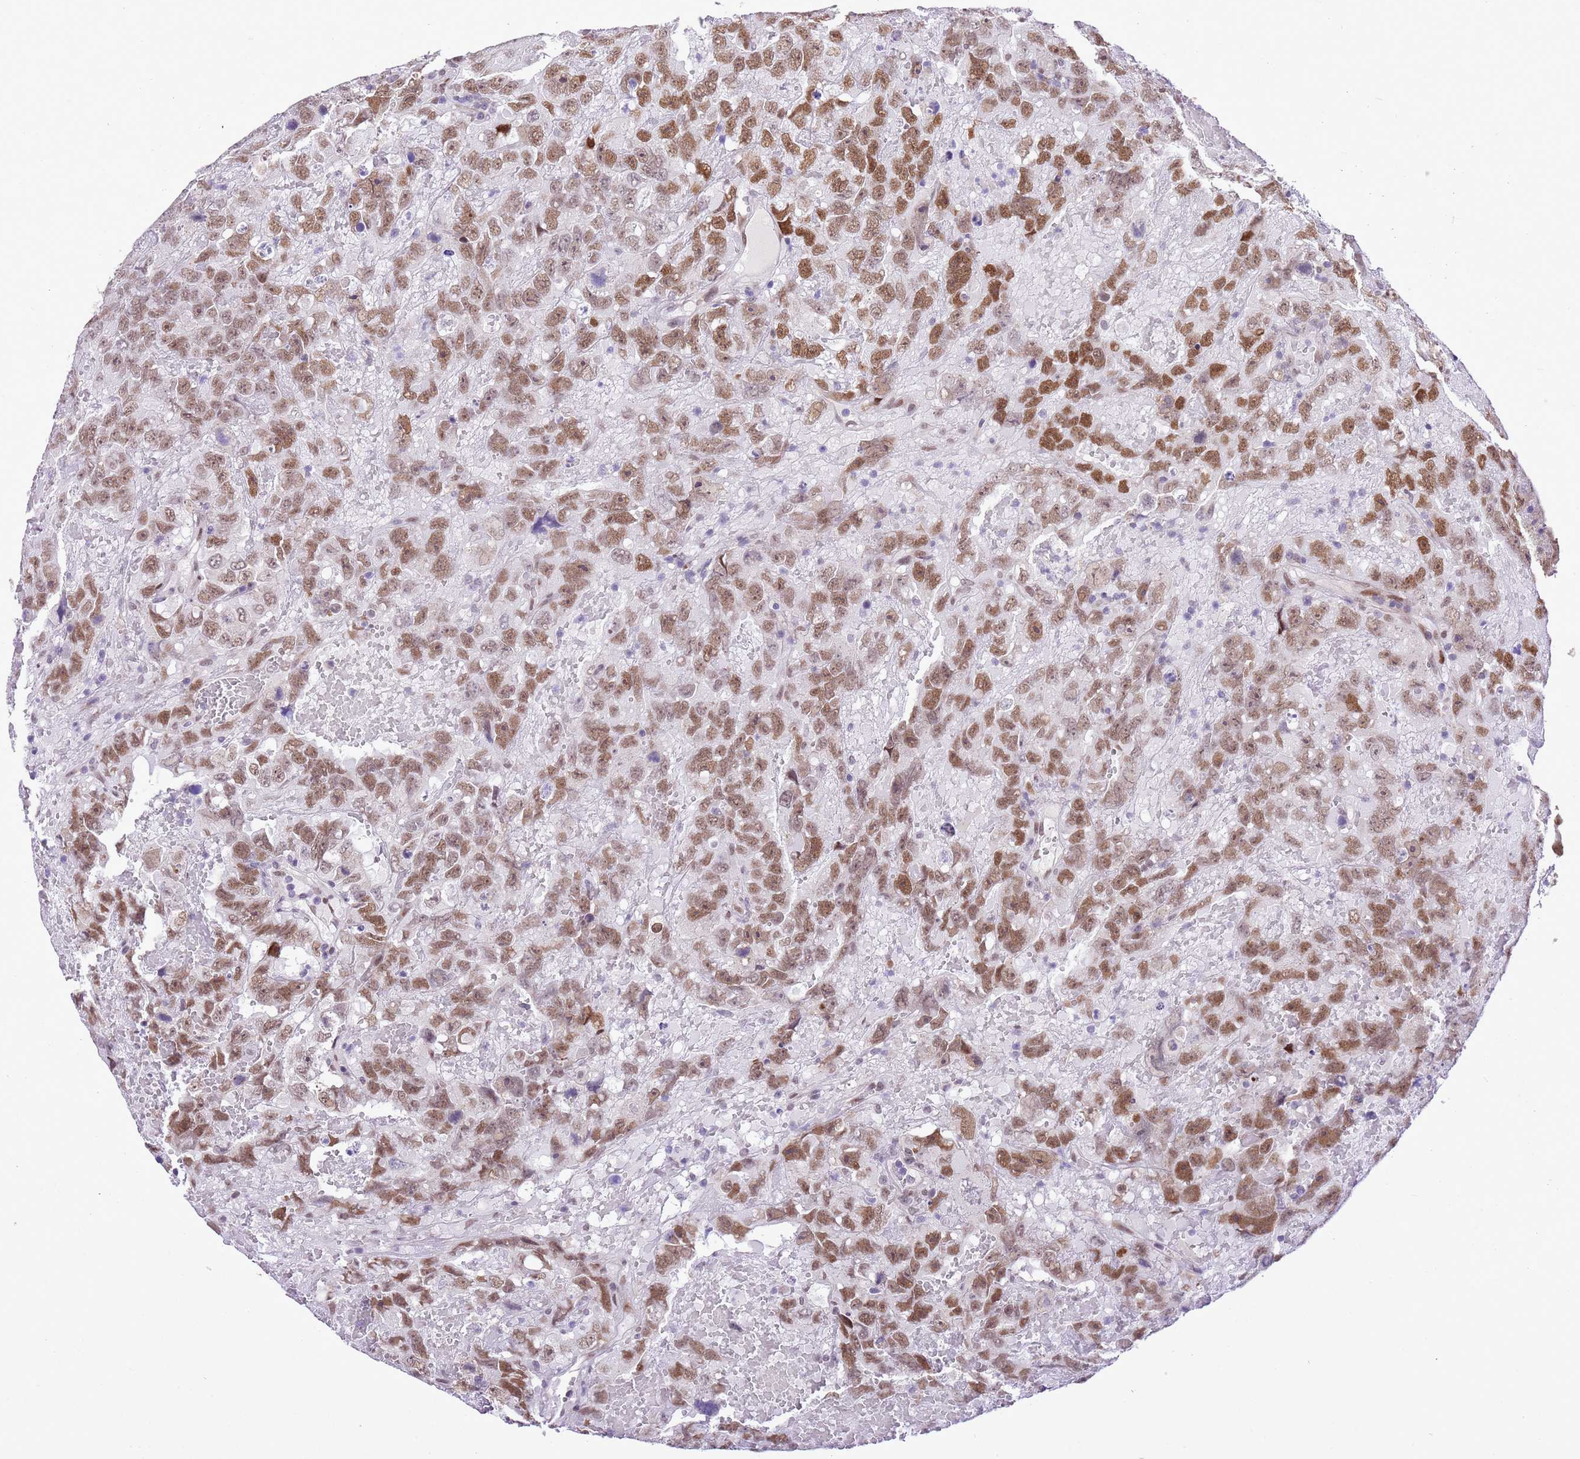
{"staining": {"intensity": "moderate", "quantity": ">75%", "location": "nuclear"}, "tissue": "testis cancer", "cell_type": "Tumor cells", "image_type": "cancer", "snomed": [{"axis": "morphology", "description": "Carcinoma, Embryonal, NOS"}, {"axis": "topography", "description": "Testis"}], "caption": "Protein expression by immunohistochemistry (IHC) demonstrates moderate nuclear expression in about >75% of tumor cells in testis cancer (embryonal carcinoma).", "gene": "NACC2", "patient": {"sex": "male", "age": 45}}